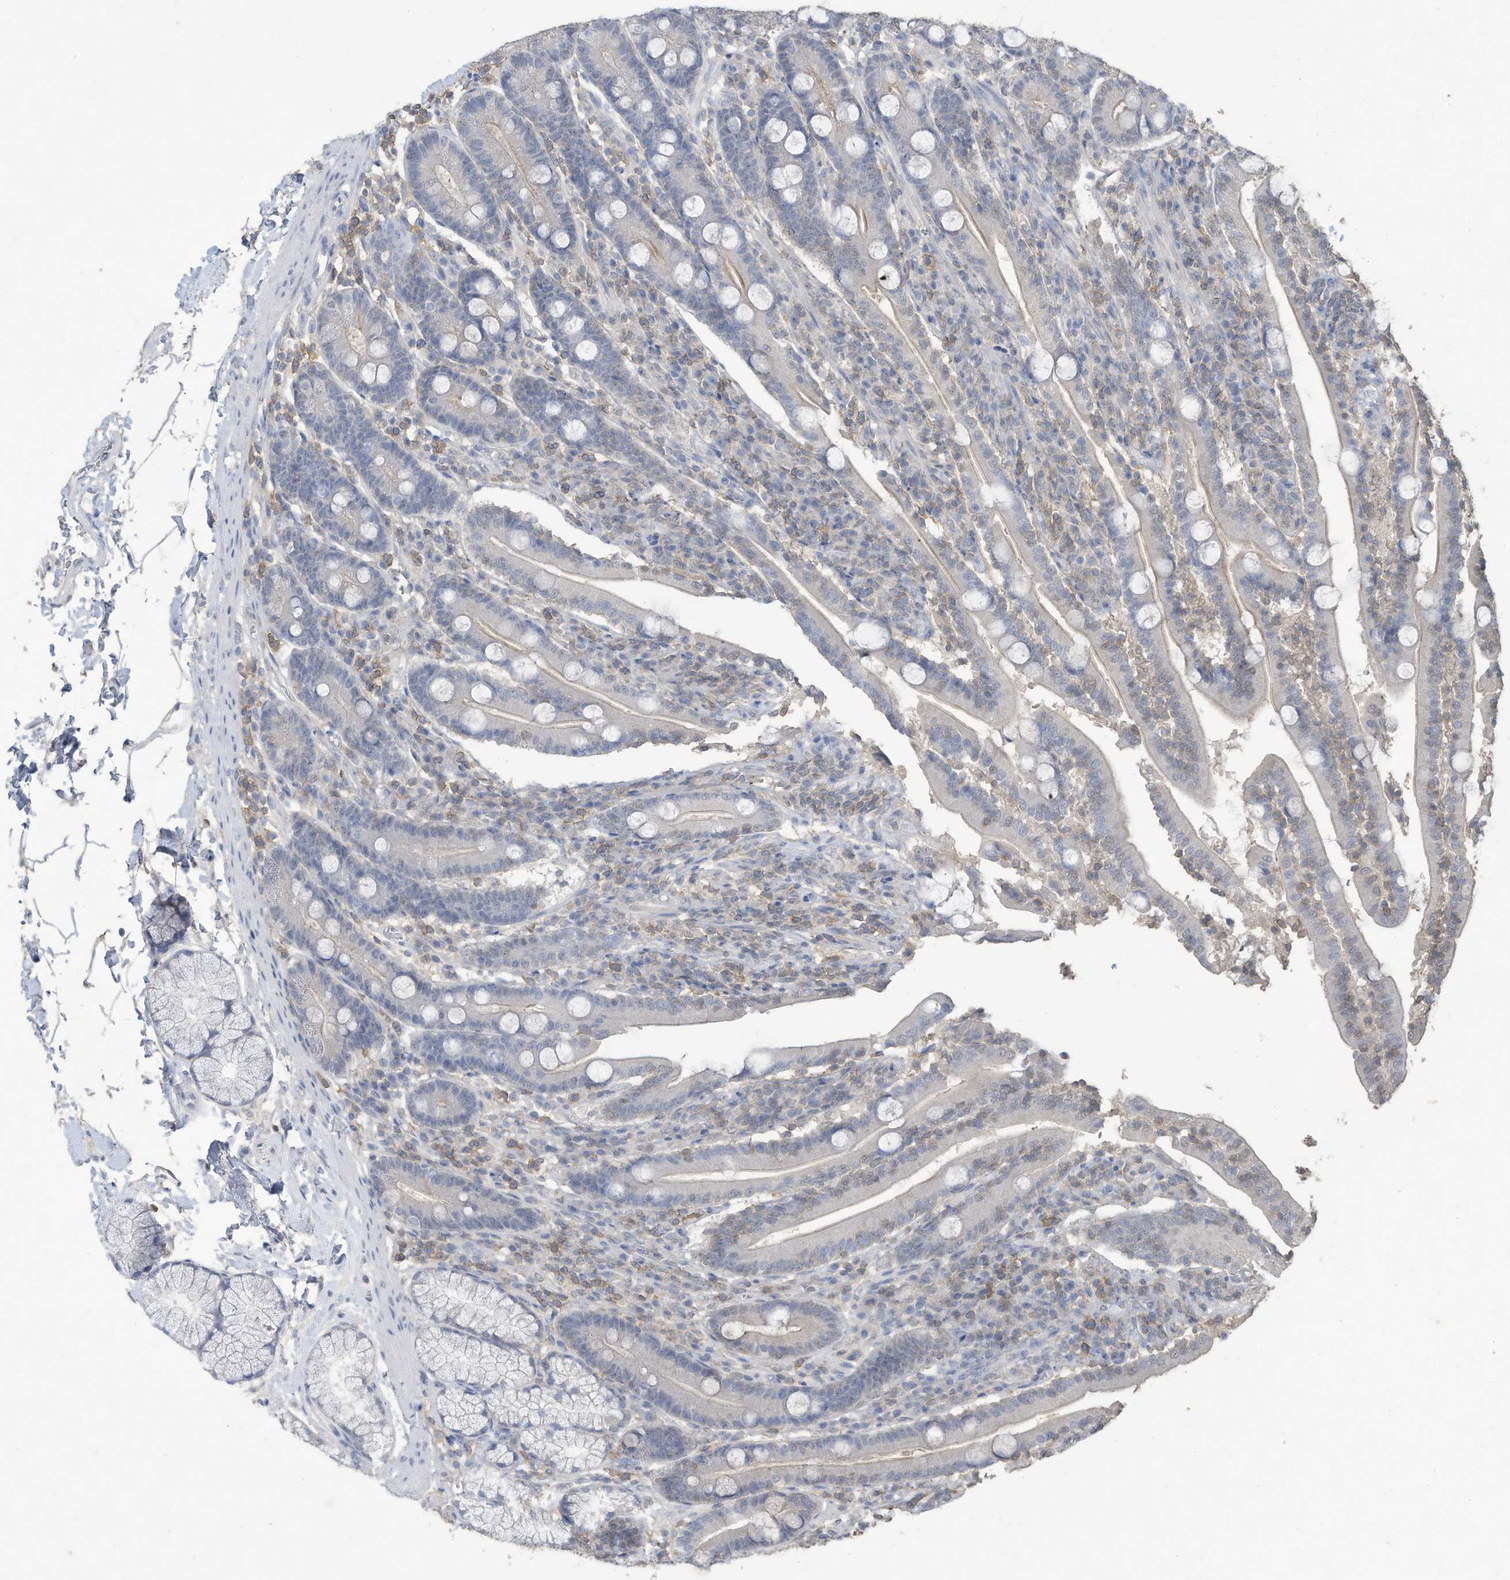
{"staining": {"intensity": "negative", "quantity": "none", "location": "none"}, "tissue": "duodenum", "cell_type": "Glandular cells", "image_type": "normal", "snomed": [{"axis": "morphology", "description": "Normal tissue, NOS"}, {"axis": "topography", "description": "Duodenum"}], "caption": "High power microscopy image of an immunohistochemistry photomicrograph of unremarkable duodenum, revealing no significant expression in glandular cells.", "gene": "HAS3", "patient": {"sex": "male", "age": 35}}